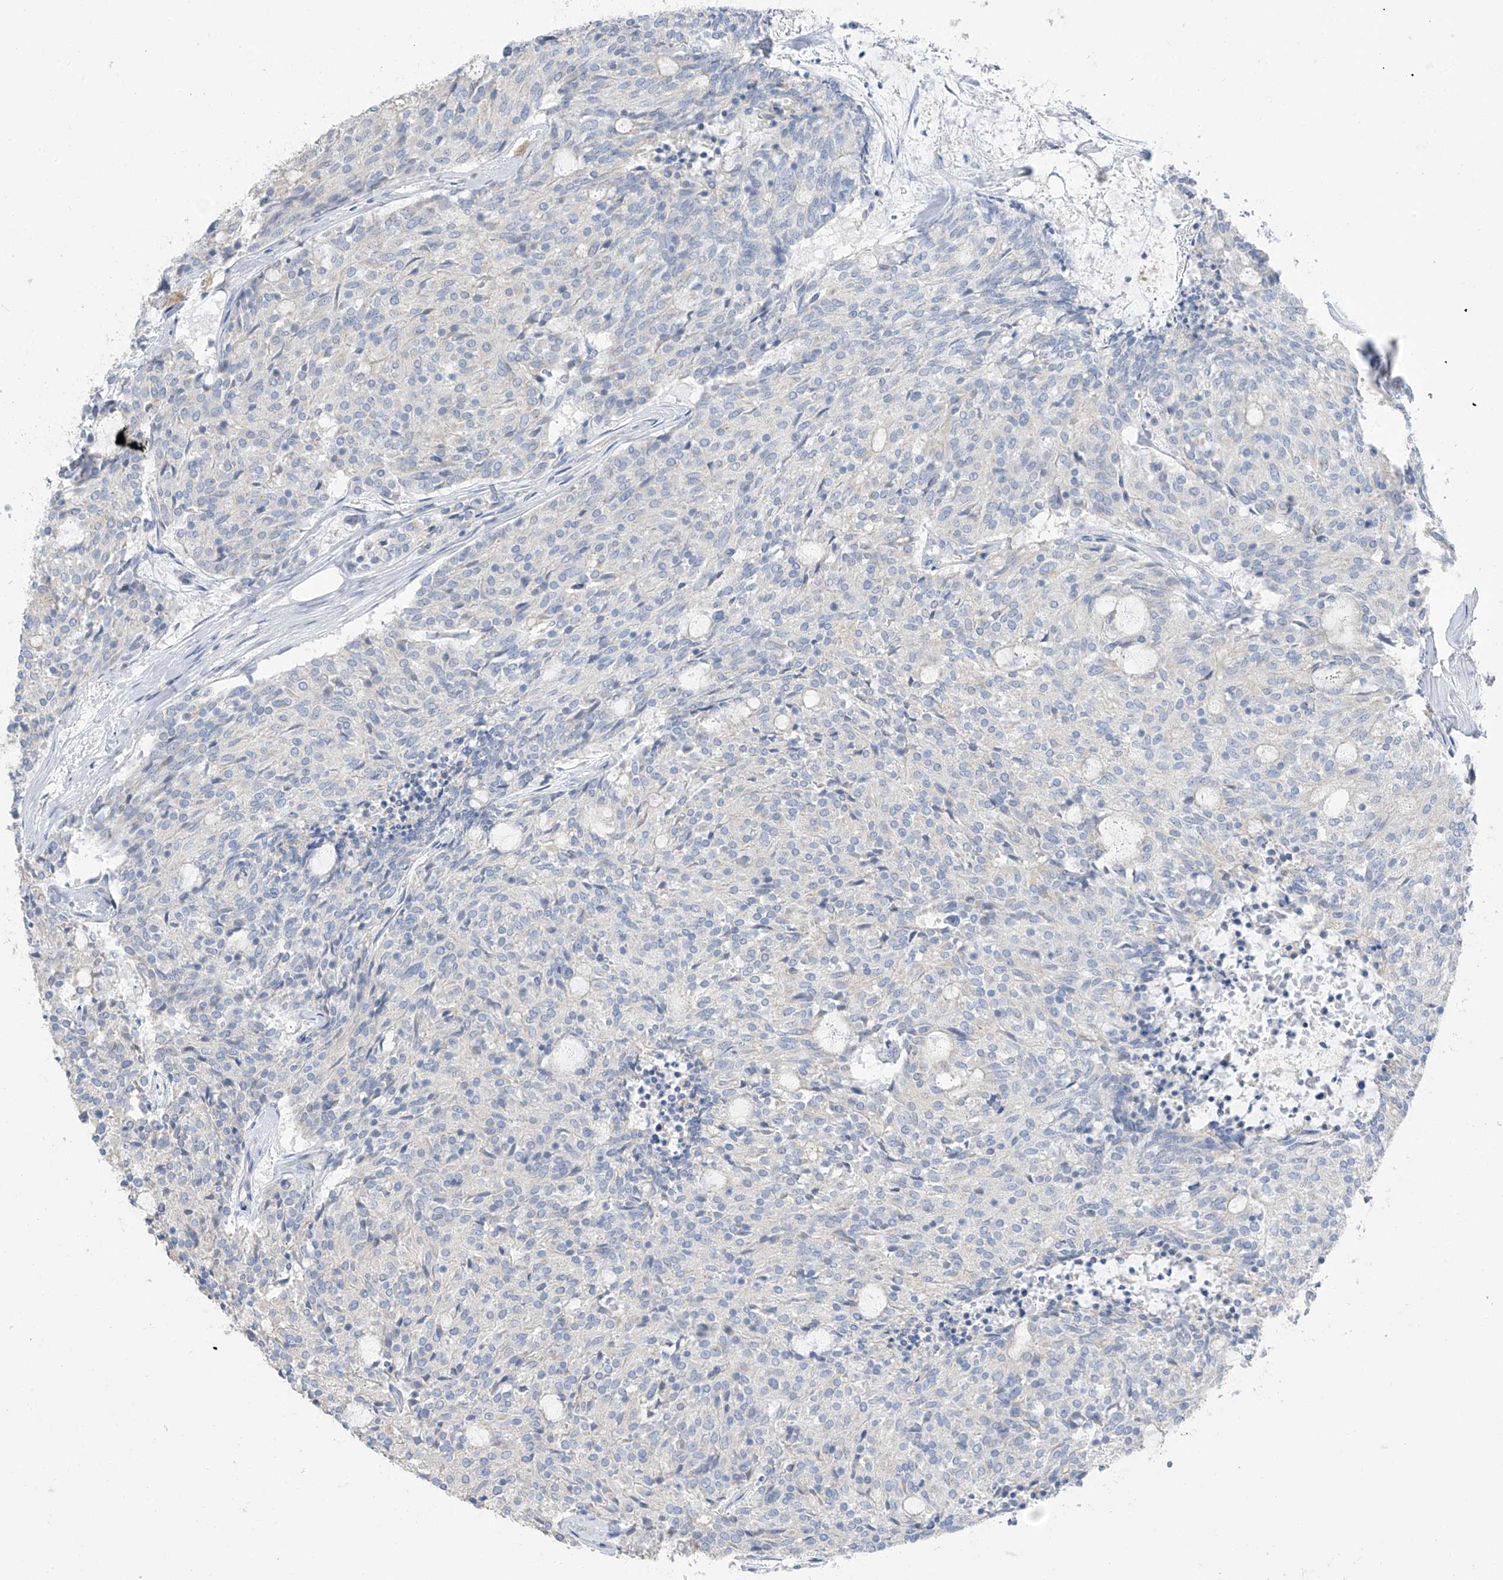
{"staining": {"intensity": "negative", "quantity": "none", "location": "none"}, "tissue": "carcinoid", "cell_type": "Tumor cells", "image_type": "cancer", "snomed": [{"axis": "morphology", "description": "Carcinoid, malignant, NOS"}, {"axis": "topography", "description": "Pancreas"}], "caption": "A micrograph of malignant carcinoid stained for a protein displays no brown staining in tumor cells.", "gene": "PAFAH1B3", "patient": {"sex": "female", "age": 54}}